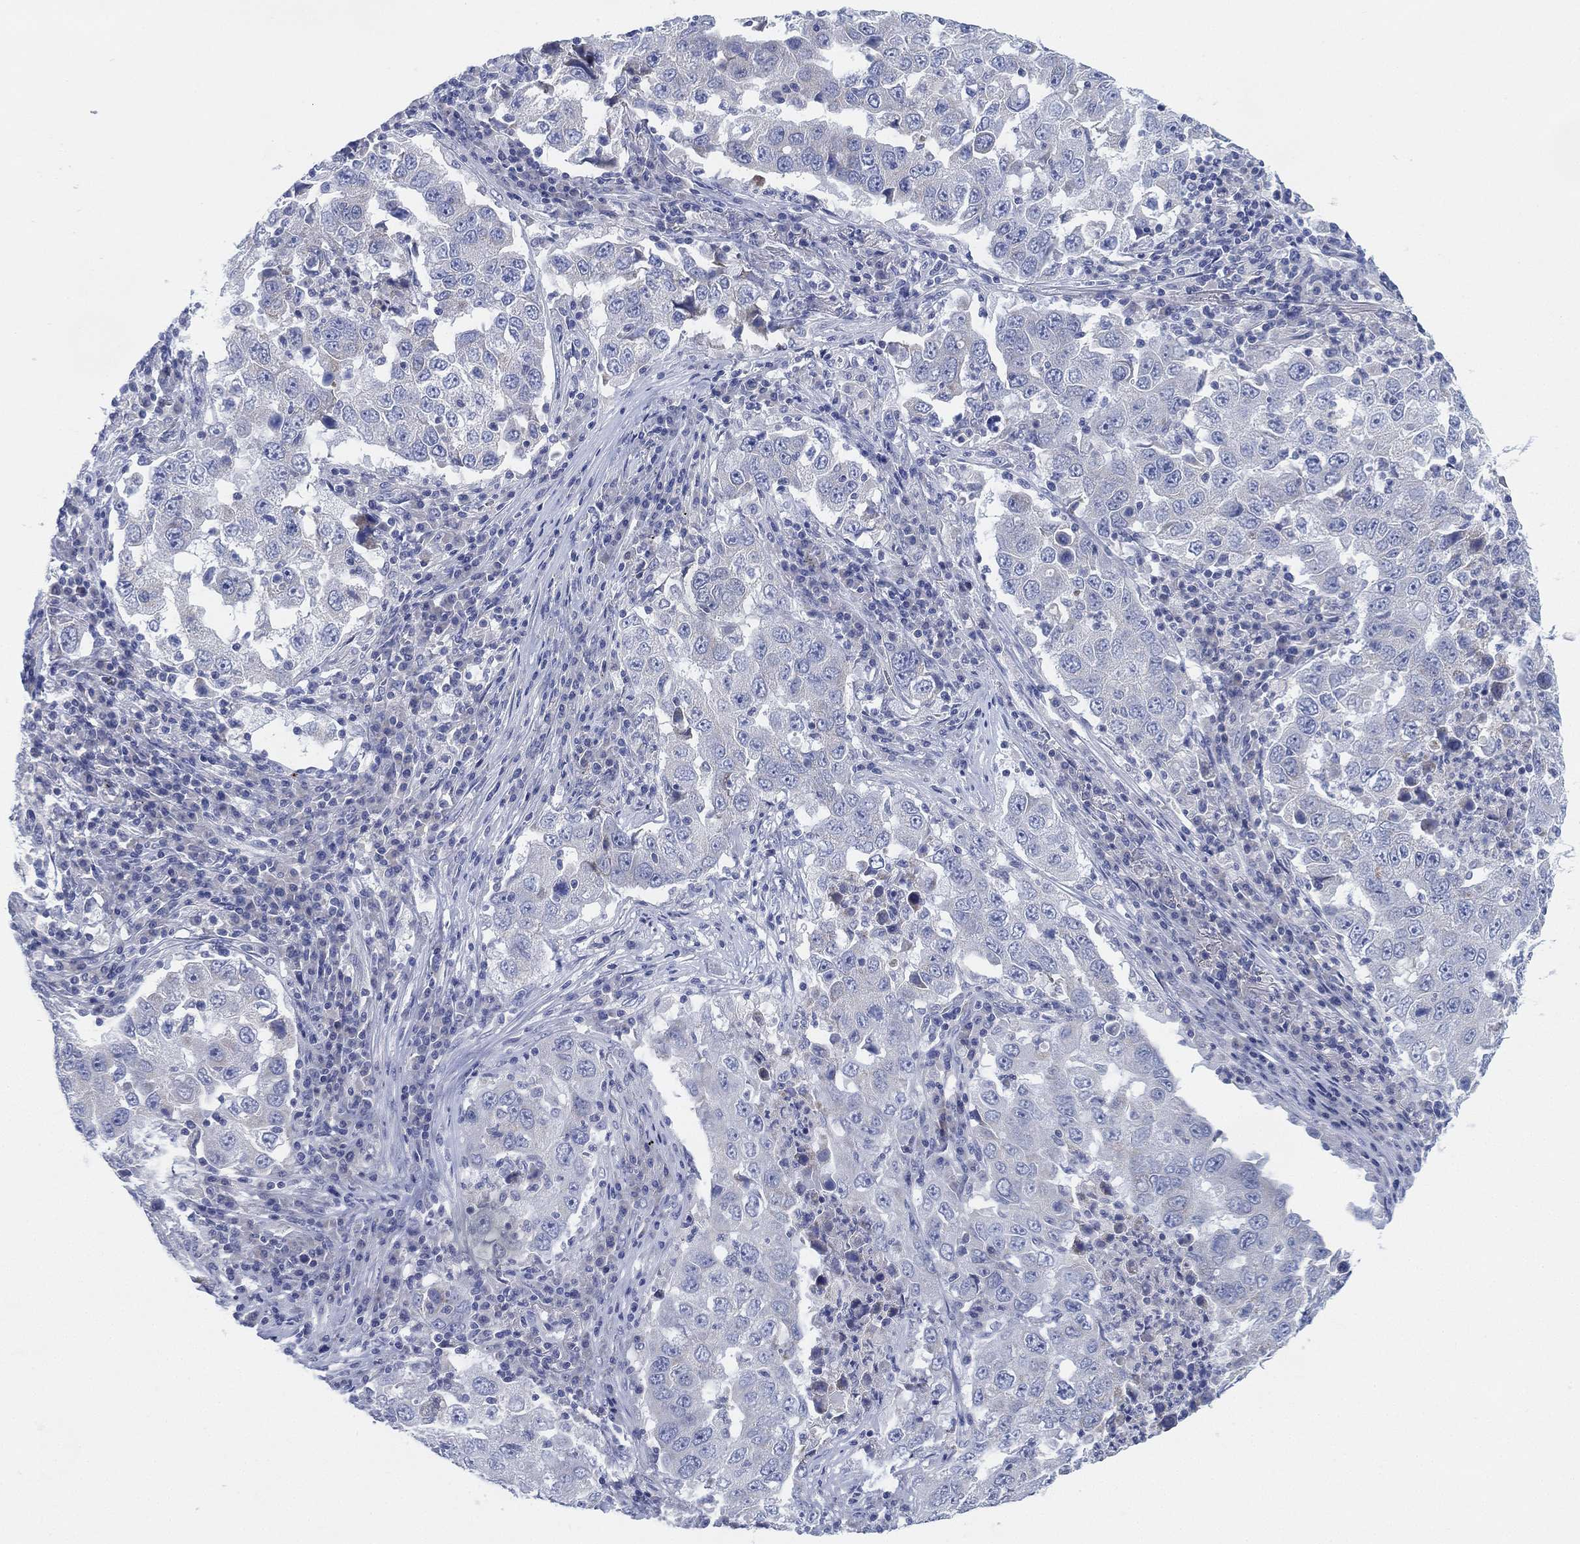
{"staining": {"intensity": "negative", "quantity": "none", "location": "none"}, "tissue": "lung cancer", "cell_type": "Tumor cells", "image_type": "cancer", "snomed": [{"axis": "morphology", "description": "Adenocarcinoma, NOS"}, {"axis": "topography", "description": "Lung"}], "caption": "This is an immunohistochemistry photomicrograph of human adenocarcinoma (lung). There is no expression in tumor cells.", "gene": "ADAD2", "patient": {"sex": "male", "age": 73}}